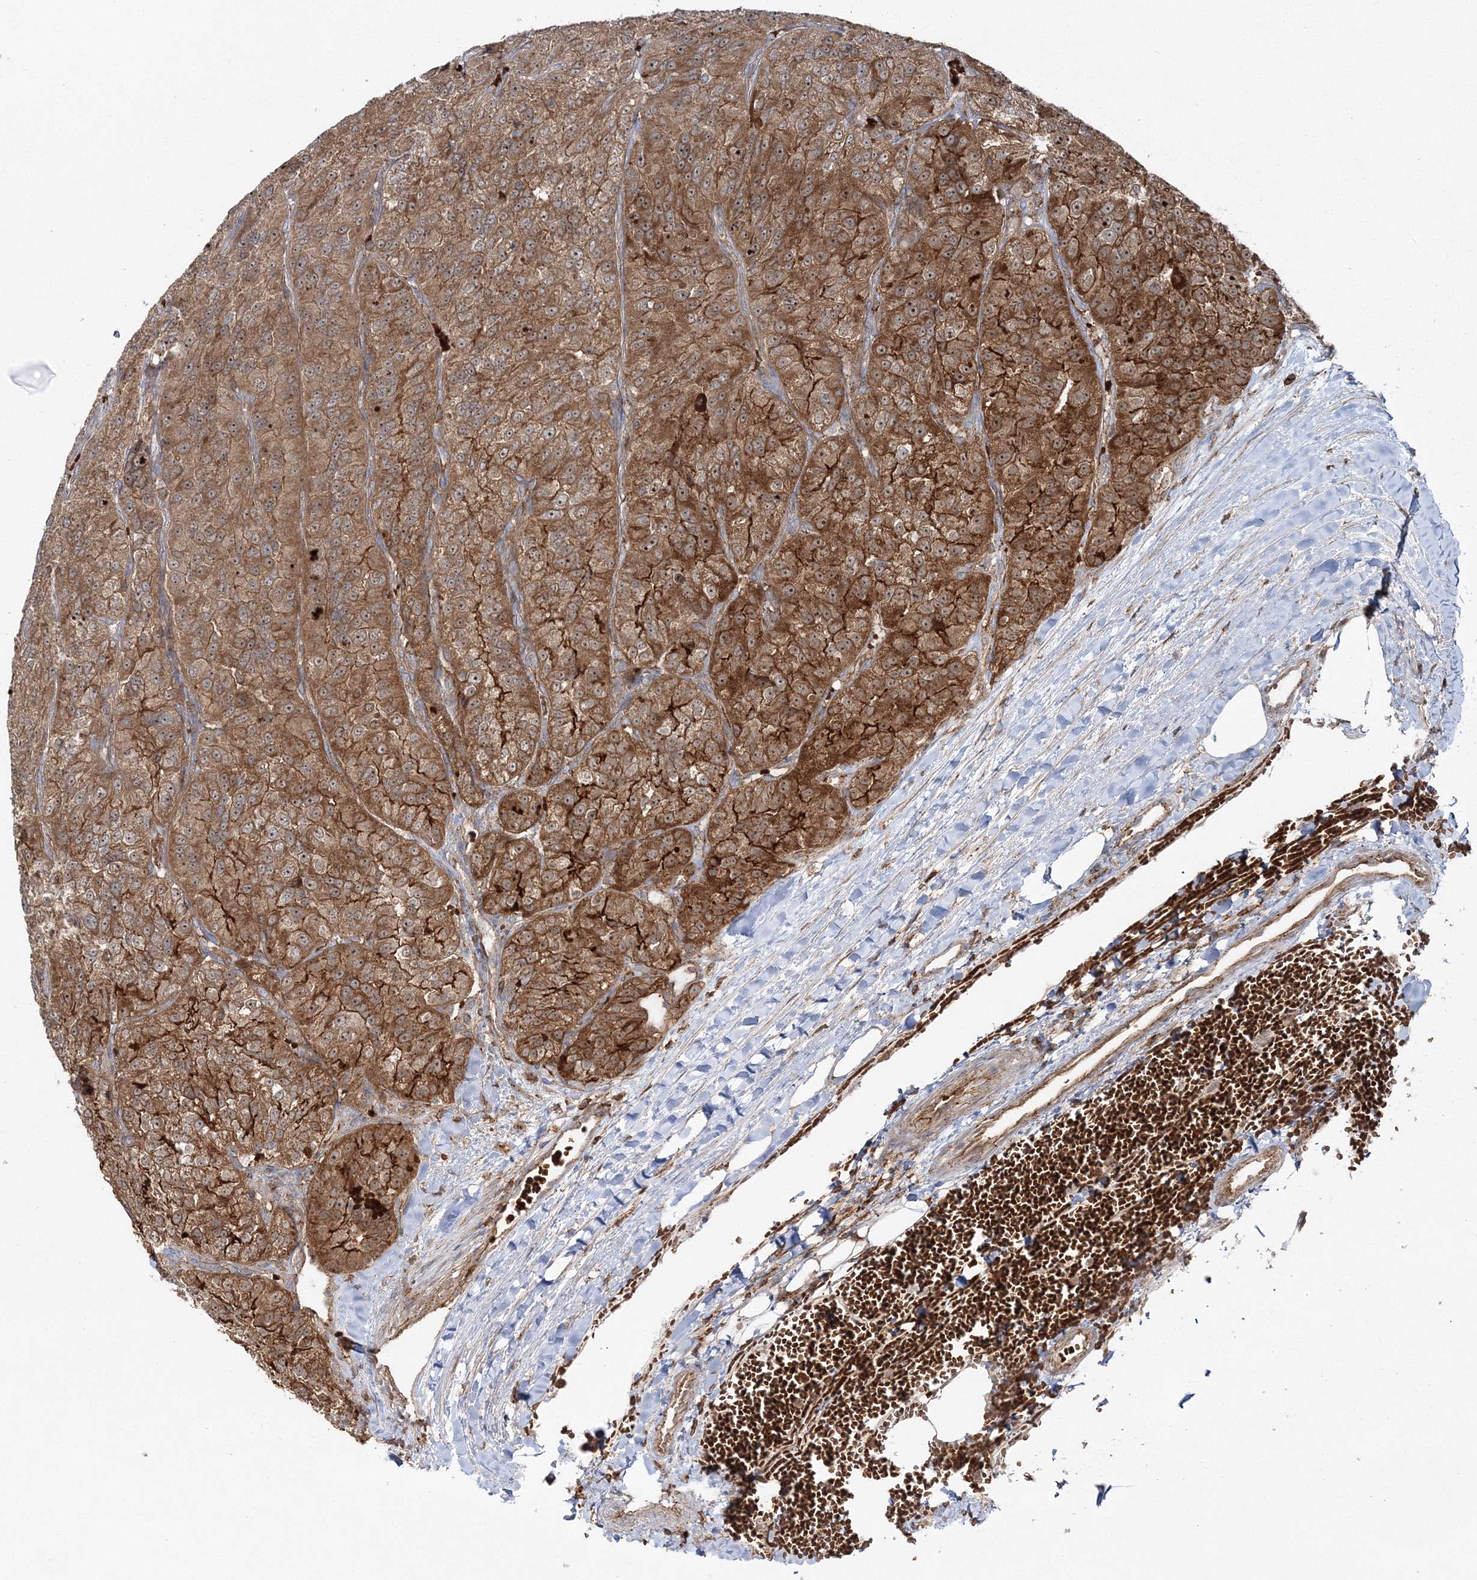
{"staining": {"intensity": "moderate", "quantity": ">75%", "location": "cytoplasmic/membranous,nuclear"}, "tissue": "renal cancer", "cell_type": "Tumor cells", "image_type": "cancer", "snomed": [{"axis": "morphology", "description": "Adenocarcinoma, NOS"}, {"axis": "topography", "description": "Kidney"}], "caption": "DAB immunohistochemical staining of human renal cancer (adenocarcinoma) demonstrates moderate cytoplasmic/membranous and nuclear protein expression in approximately >75% of tumor cells.", "gene": "PCBD2", "patient": {"sex": "female", "age": 63}}